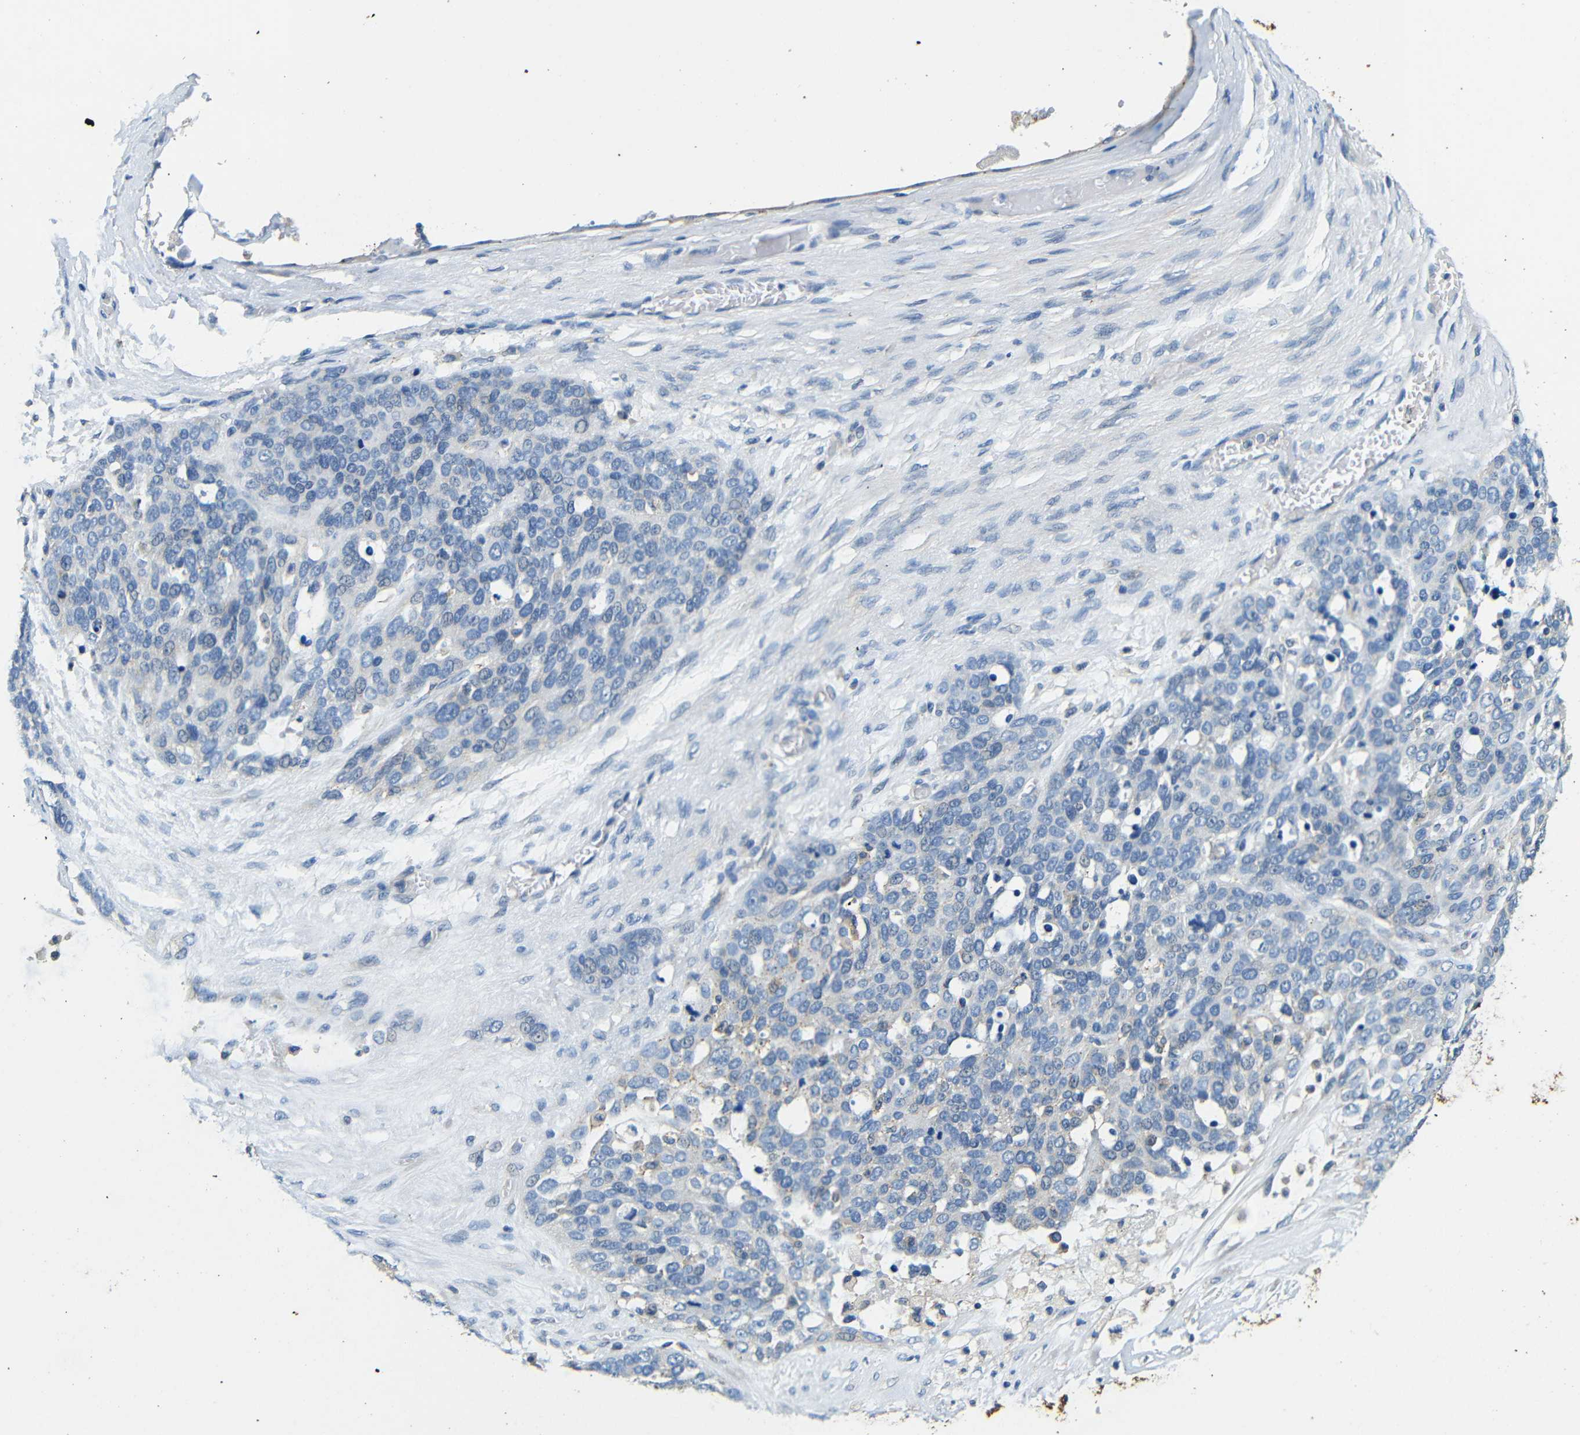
{"staining": {"intensity": "negative", "quantity": "none", "location": "none"}, "tissue": "ovarian cancer", "cell_type": "Tumor cells", "image_type": "cancer", "snomed": [{"axis": "morphology", "description": "Cystadenocarcinoma, serous, NOS"}, {"axis": "topography", "description": "Ovary"}], "caption": "Micrograph shows no significant protein positivity in tumor cells of ovarian cancer (serous cystadenocarcinoma).", "gene": "FMO5", "patient": {"sex": "female", "age": 44}}